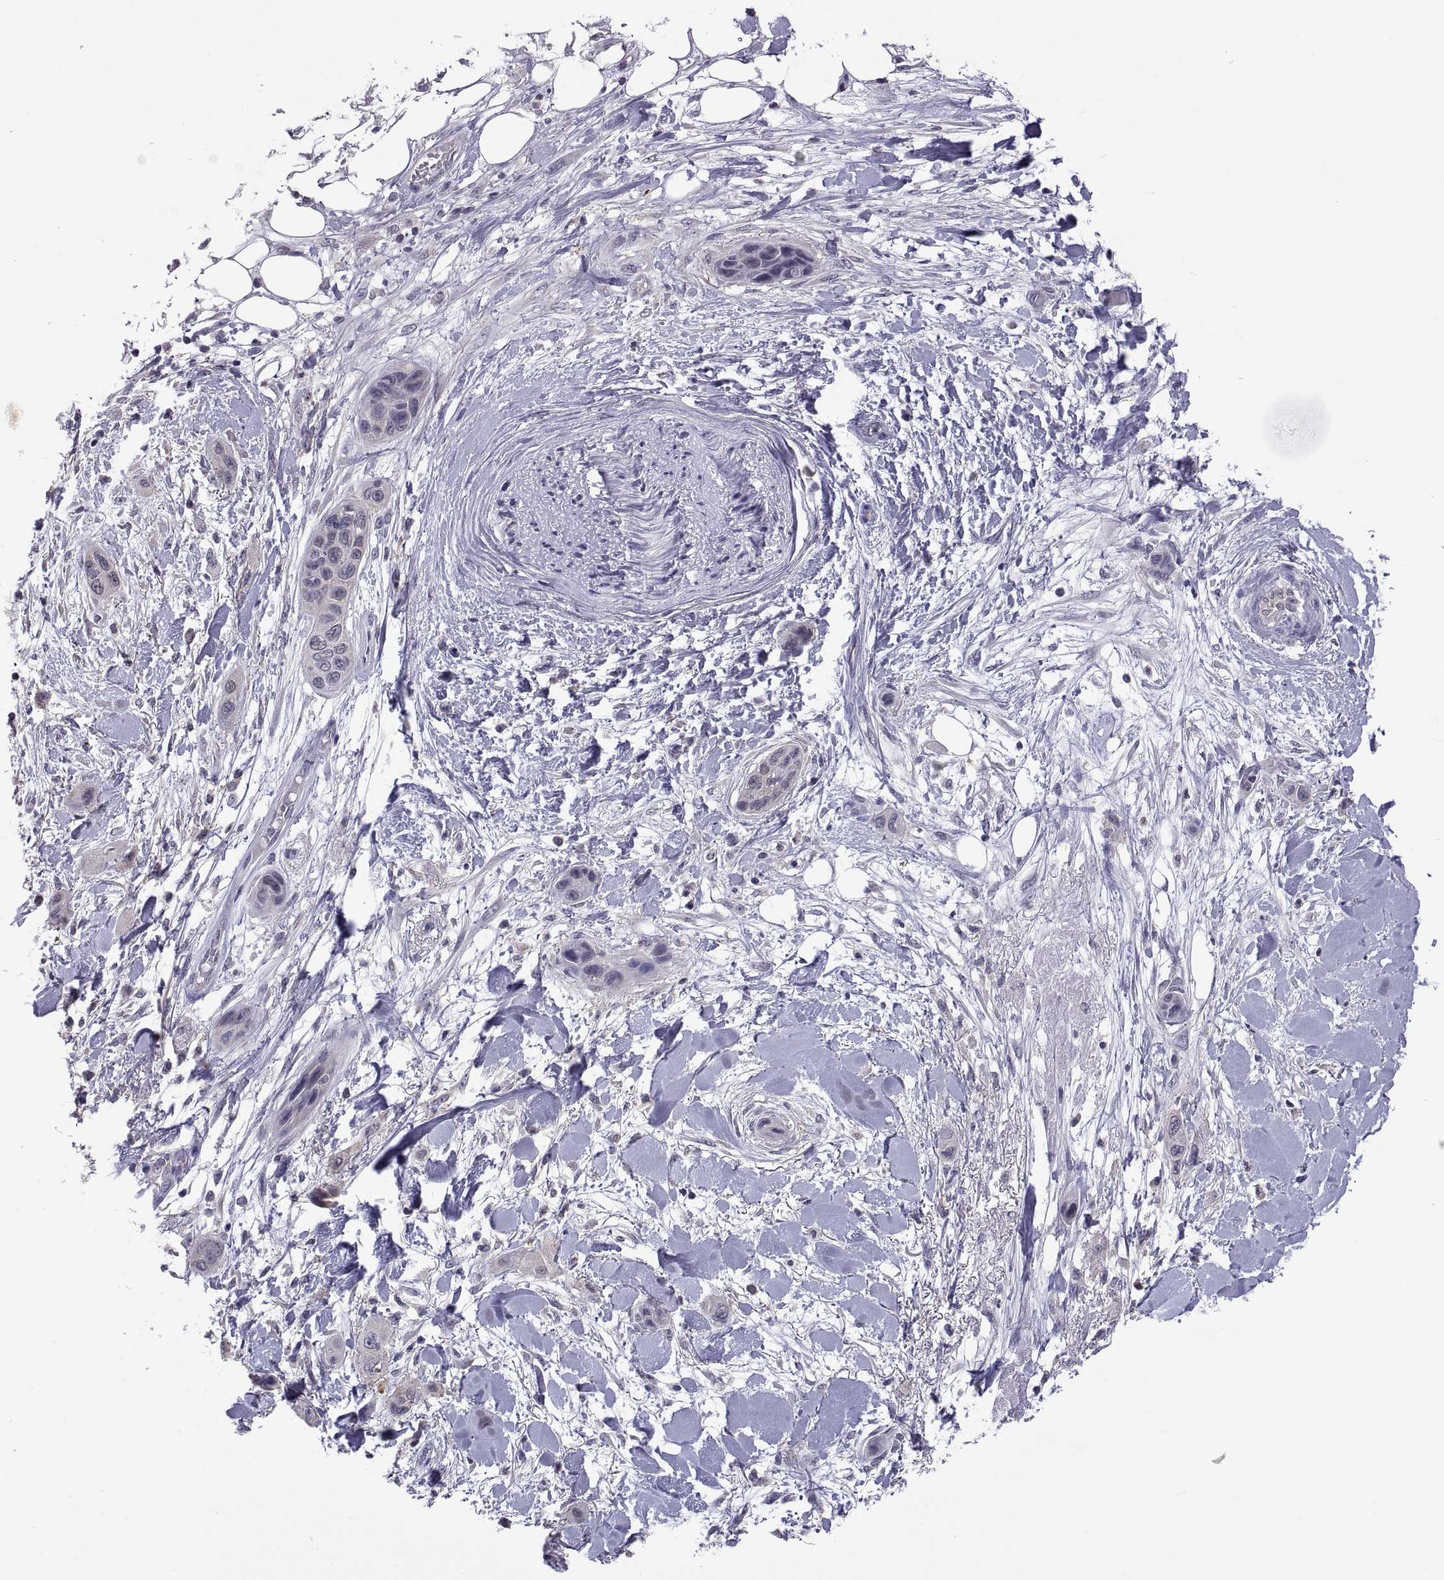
{"staining": {"intensity": "negative", "quantity": "none", "location": "none"}, "tissue": "skin cancer", "cell_type": "Tumor cells", "image_type": "cancer", "snomed": [{"axis": "morphology", "description": "Squamous cell carcinoma, NOS"}, {"axis": "topography", "description": "Skin"}], "caption": "A photomicrograph of skin cancer (squamous cell carcinoma) stained for a protein shows no brown staining in tumor cells.", "gene": "FGF9", "patient": {"sex": "male", "age": 79}}